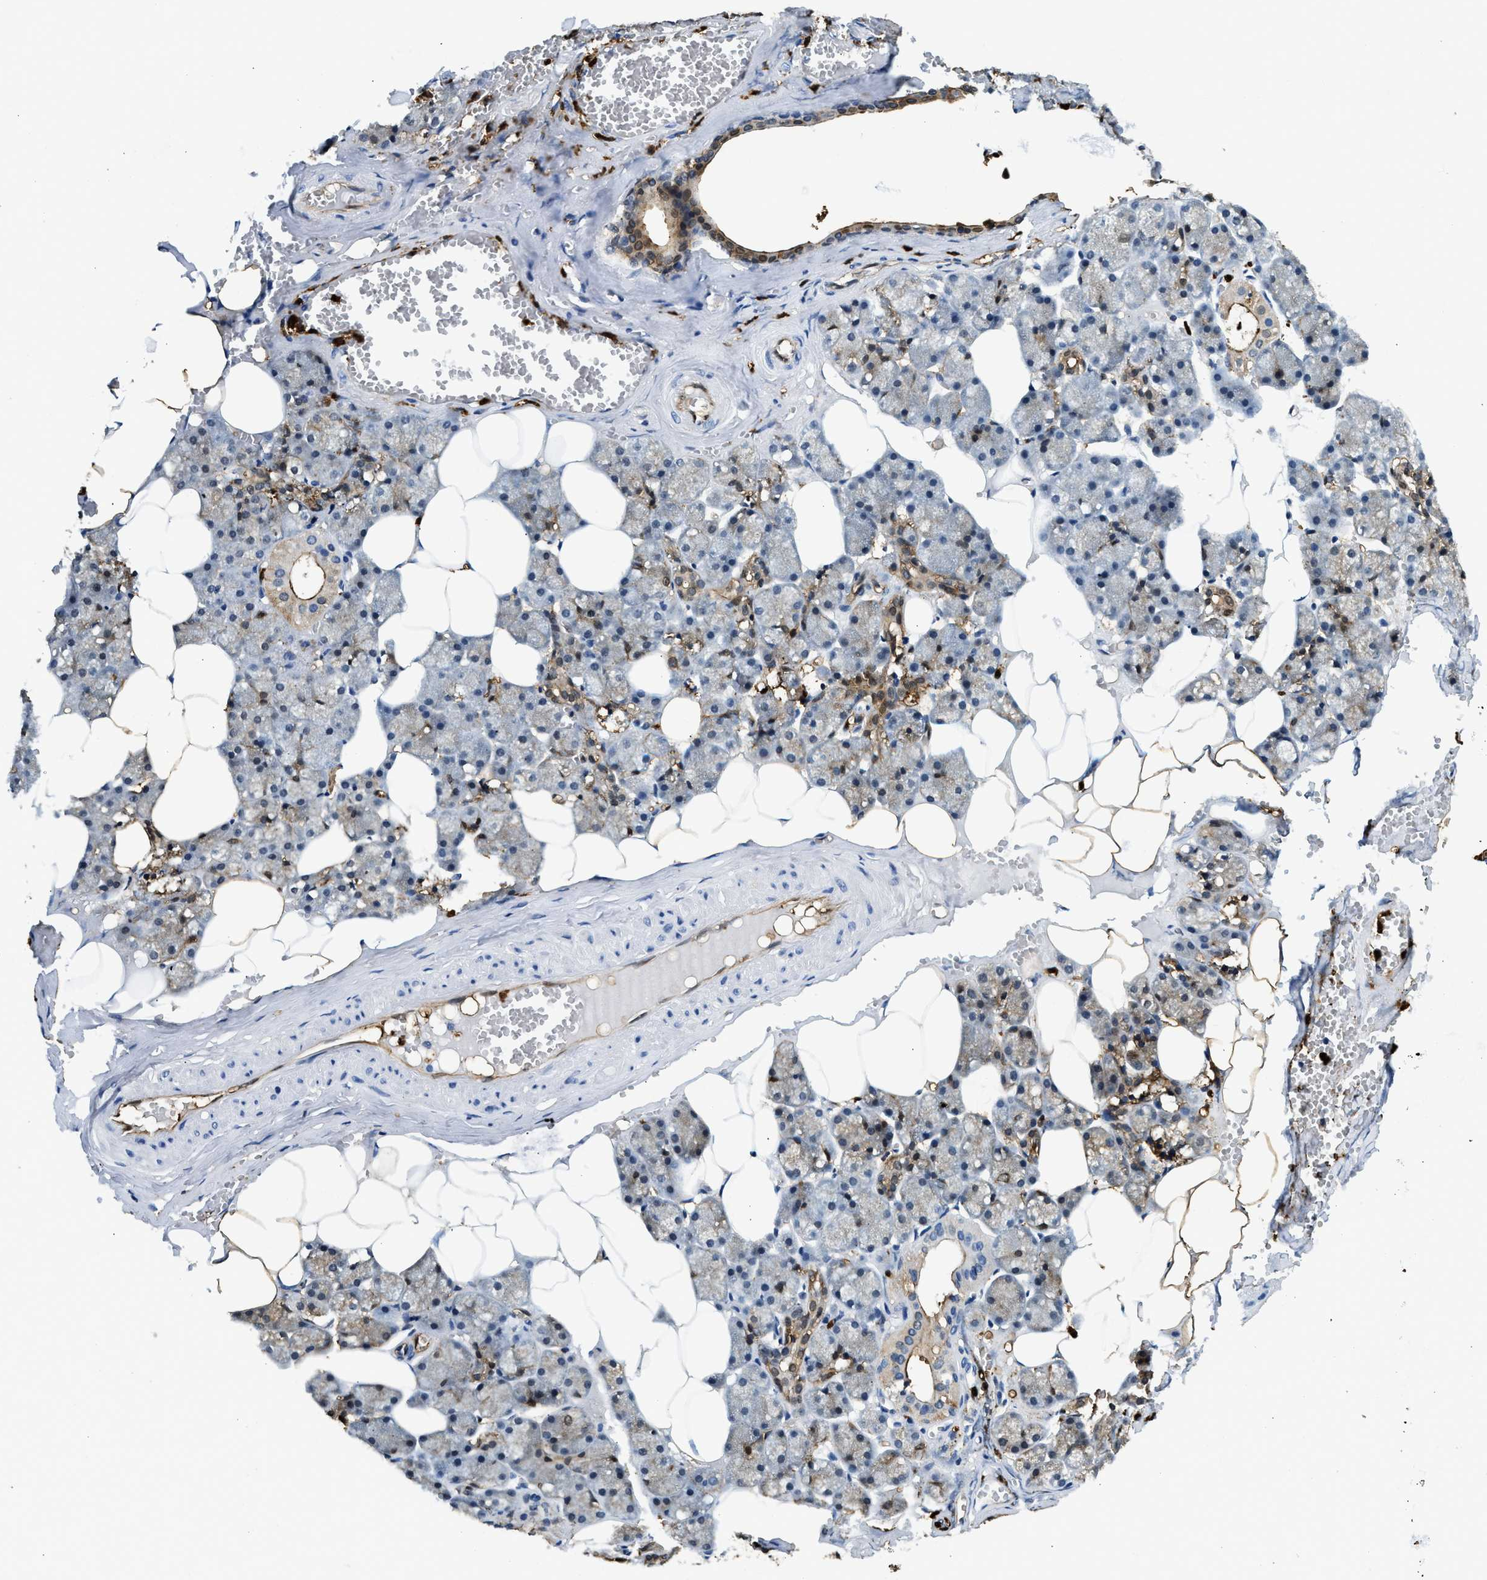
{"staining": {"intensity": "moderate", "quantity": "25%-75%", "location": "cytoplasmic/membranous,nuclear"}, "tissue": "salivary gland", "cell_type": "Glandular cells", "image_type": "normal", "snomed": [{"axis": "morphology", "description": "Normal tissue, NOS"}, {"axis": "topography", "description": "Salivary gland"}], "caption": "Immunohistochemical staining of unremarkable salivary gland shows moderate cytoplasmic/membranous,nuclear protein expression in approximately 25%-75% of glandular cells.", "gene": "ANXA3", "patient": {"sex": "male", "age": 62}}